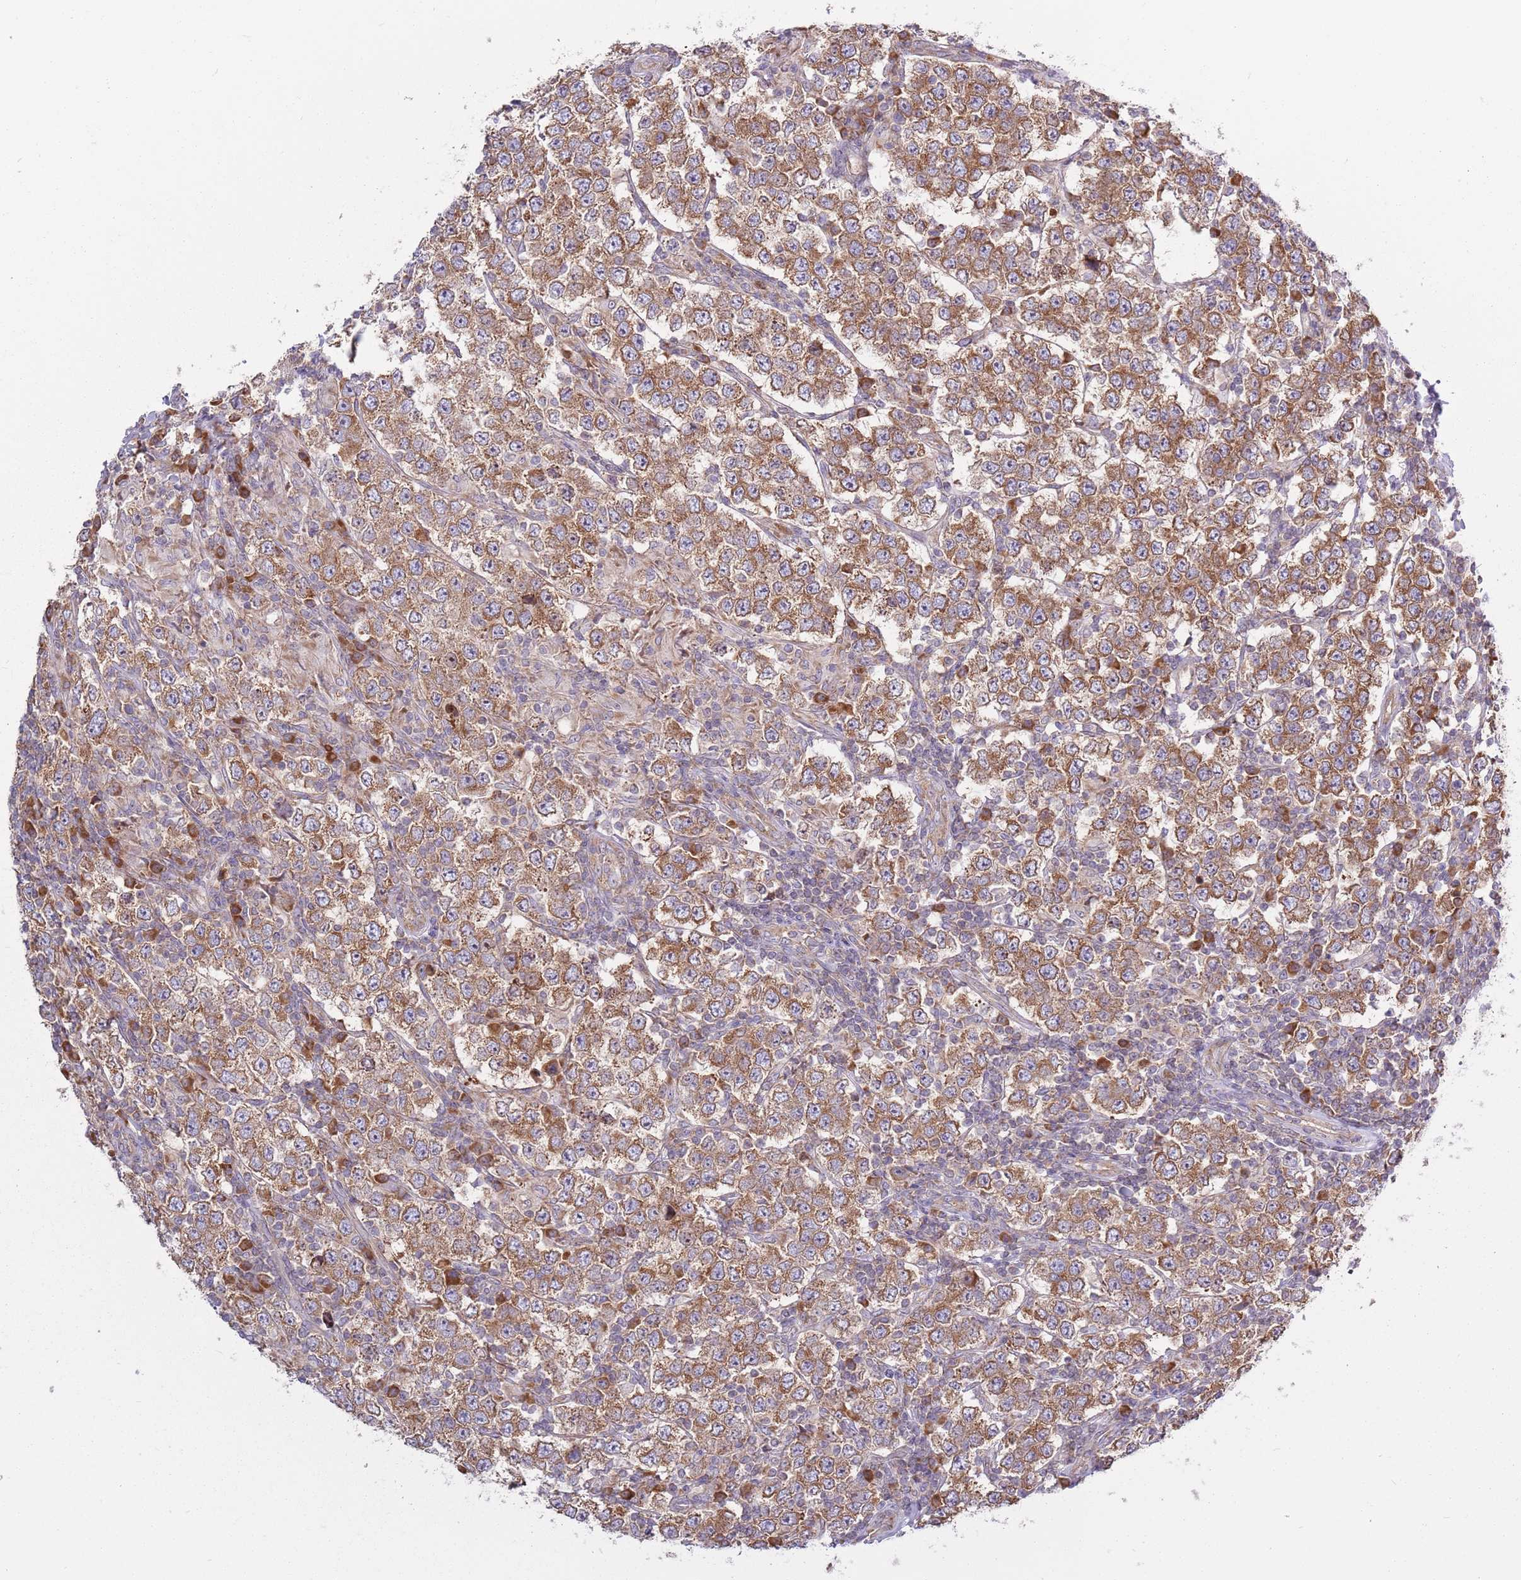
{"staining": {"intensity": "moderate", "quantity": ">75%", "location": "cytoplasmic/membranous"}, "tissue": "testis cancer", "cell_type": "Tumor cells", "image_type": "cancer", "snomed": [{"axis": "morphology", "description": "Normal tissue, NOS"}, {"axis": "morphology", "description": "Urothelial carcinoma, High grade"}, {"axis": "morphology", "description": "Seminoma, NOS"}, {"axis": "morphology", "description": "Carcinoma, Embryonal, NOS"}, {"axis": "topography", "description": "Urinary bladder"}, {"axis": "topography", "description": "Testis"}], "caption": "Moderate cytoplasmic/membranous protein positivity is appreciated in approximately >75% of tumor cells in testis cancer. The staining was performed using DAB (3,3'-diaminobenzidine), with brown indicating positive protein expression. Nuclei are stained blue with hematoxylin.", "gene": "RPL17-C18orf32", "patient": {"sex": "male", "age": 41}}